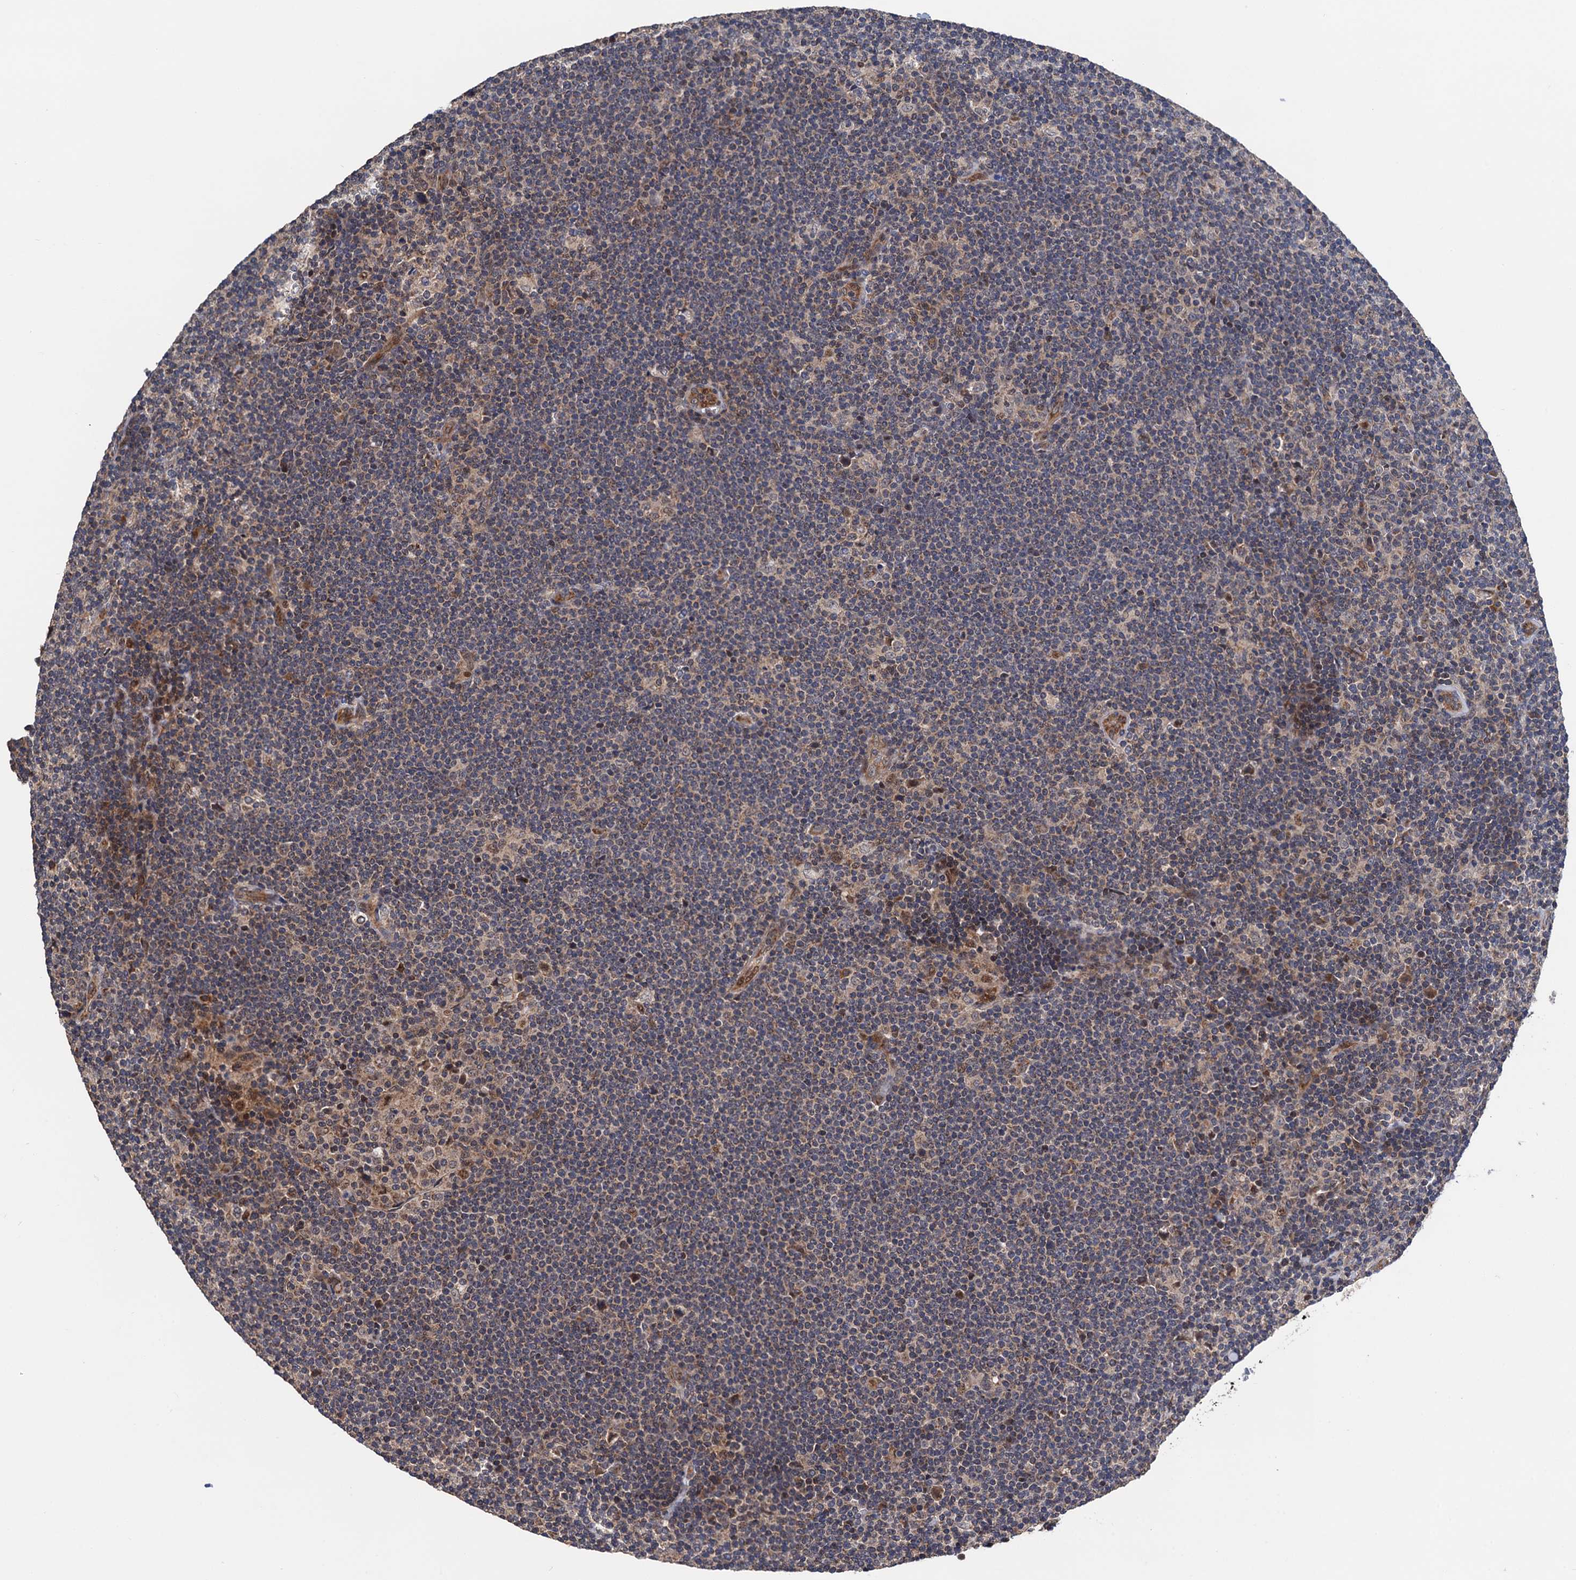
{"staining": {"intensity": "negative", "quantity": "none", "location": "none"}, "tissue": "lymphoma", "cell_type": "Tumor cells", "image_type": "cancer", "snomed": [{"axis": "morphology", "description": "Hodgkin's disease, NOS"}, {"axis": "topography", "description": "Lymph node"}], "caption": "Histopathology image shows no significant protein staining in tumor cells of lymphoma. The staining is performed using DAB (3,3'-diaminobenzidine) brown chromogen with nuclei counter-stained in using hematoxylin.", "gene": "NAA16", "patient": {"sex": "female", "age": 57}}